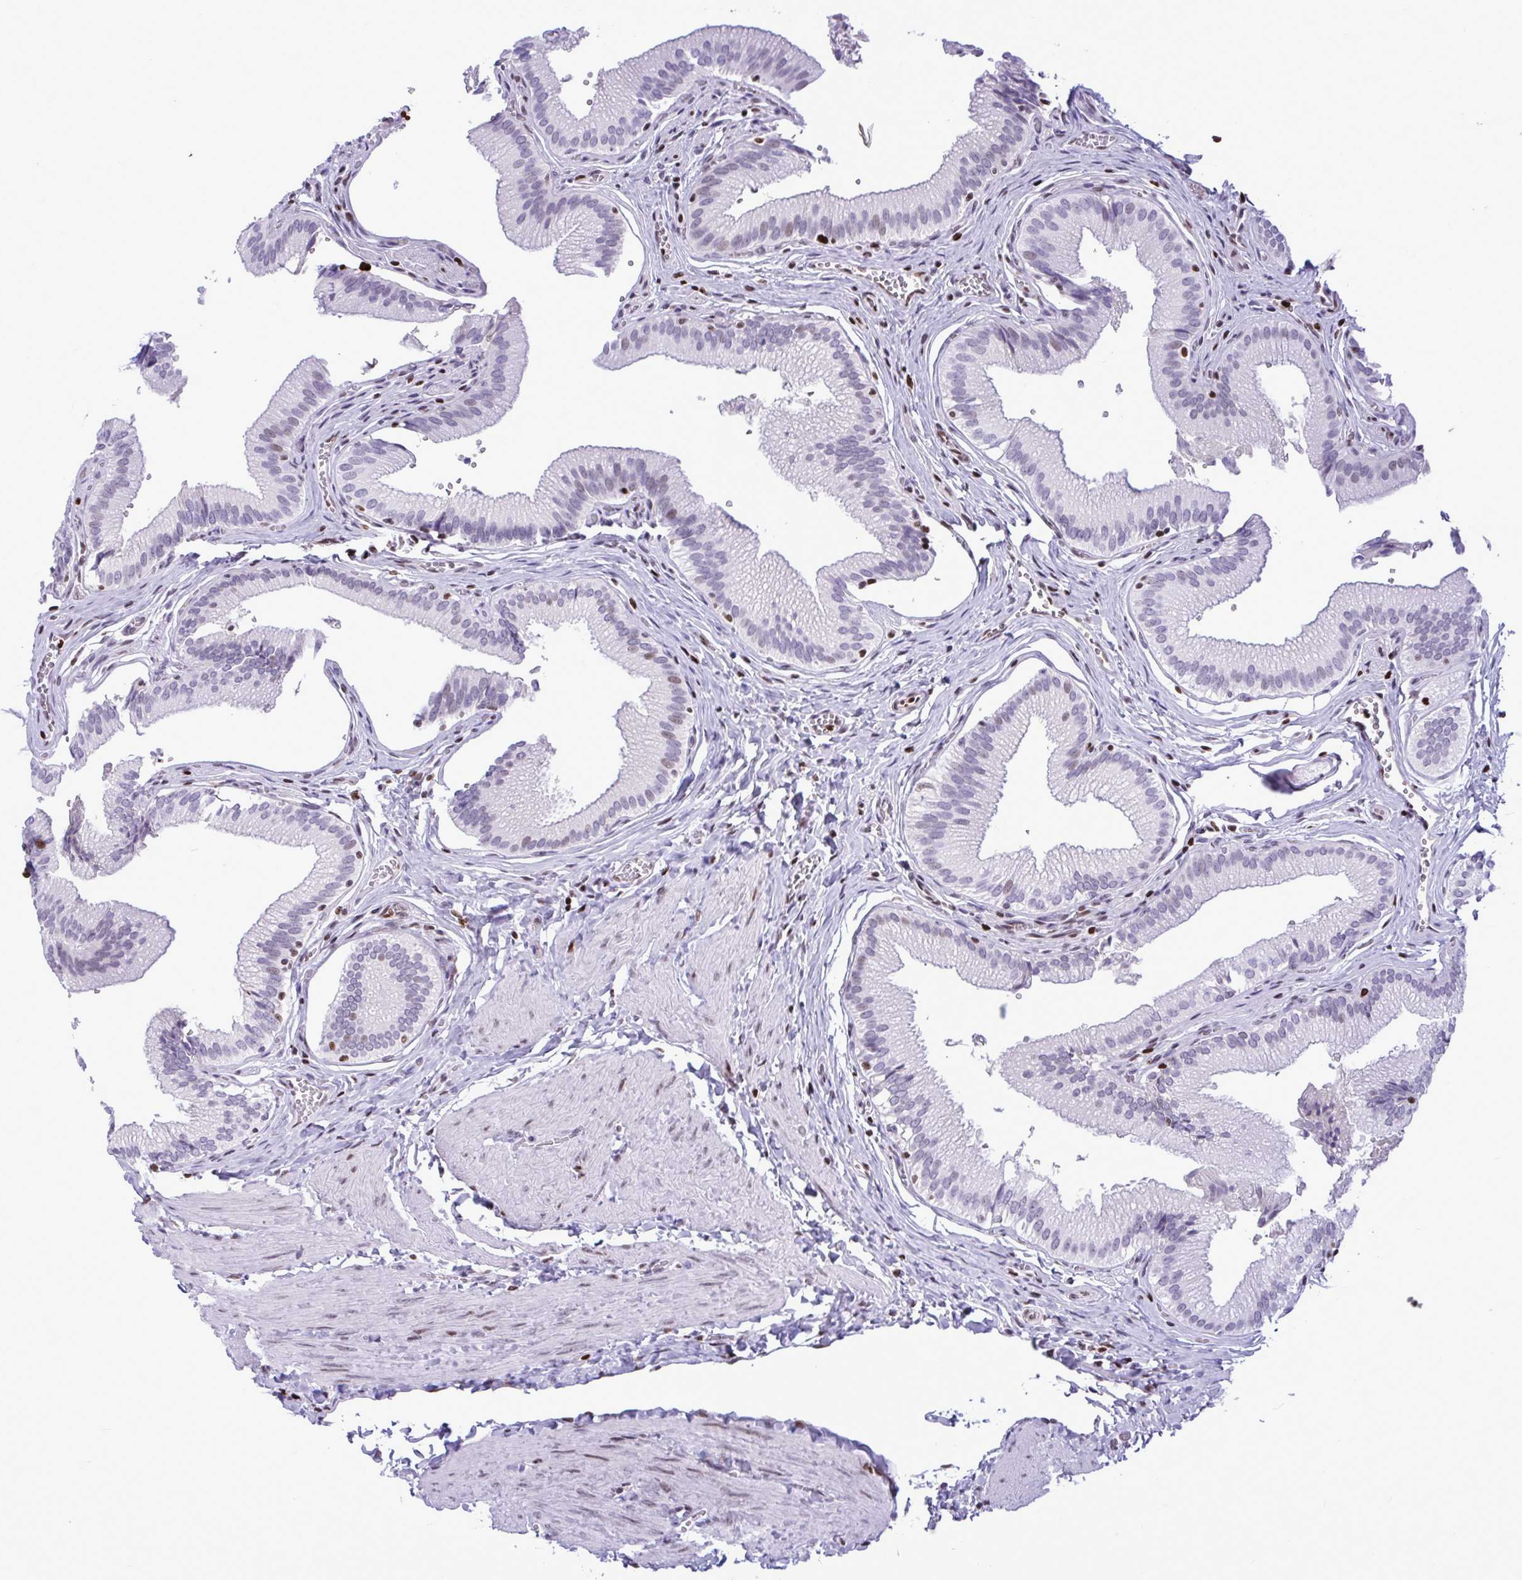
{"staining": {"intensity": "negative", "quantity": "none", "location": "none"}, "tissue": "gallbladder", "cell_type": "Glandular cells", "image_type": "normal", "snomed": [{"axis": "morphology", "description": "Normal tissue, NOS"}, {"axis": "topography", "description": "Gallbladder"}, {"axis": "topography", "description": "Peripheral nerve tissue"}], "caption": "This photomicrograph is of normal gallbladder stained with immunohistochemistry to label a protein in brown with the nuclei are counter-stained blue. There is no positivity in glandular cells. (DAB immunohistochemistry with hematoxylin counter stain).", "gene": "HMGB2", "patient": {"sex": "male", "age": 17}}